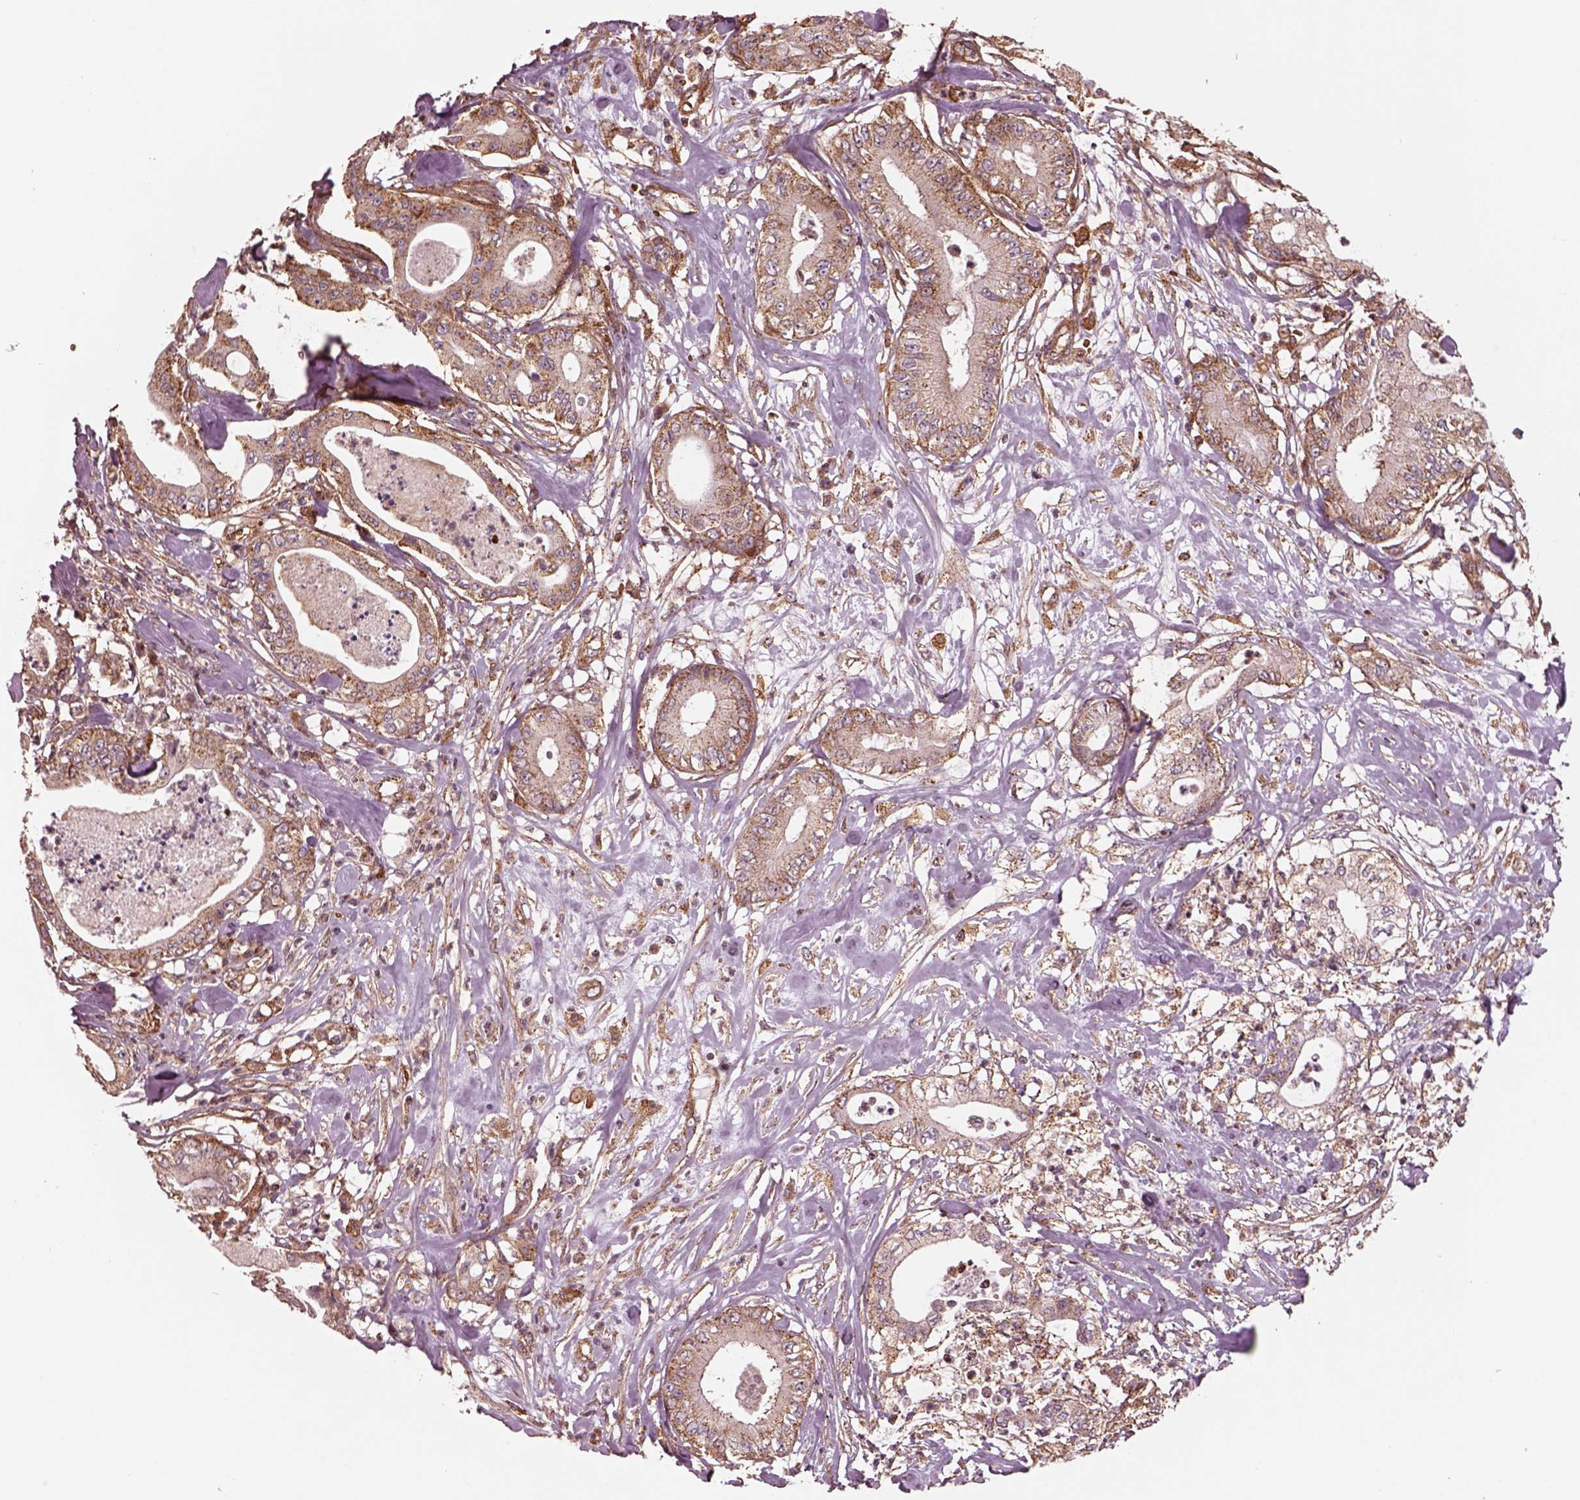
{"staining": {"intensity": "moderate", "quantity": "25%-75%", "location": "cytoplasmic/membranous"}, "tissue": "pancreatic cancer", "cell_type": "Tumor cells", "image_type": "cancer", "snomed": [{"axis": "morphology", "description": "Adenocarcinoma, NOS"}, {"axis": "topography", "description": "Pancreas"}], "caption": "This micrograph exhibits adenocarcinoma (pancreatic) stained with immunohistochemistry to label a protein in brown. The cytoplasmic/membranous of tumor cells show moderate positivity for the protein. Nuclei are counter-stained blue.", "gene": "WASHC2A", "patient": {"sex": "male", "age": 71}}